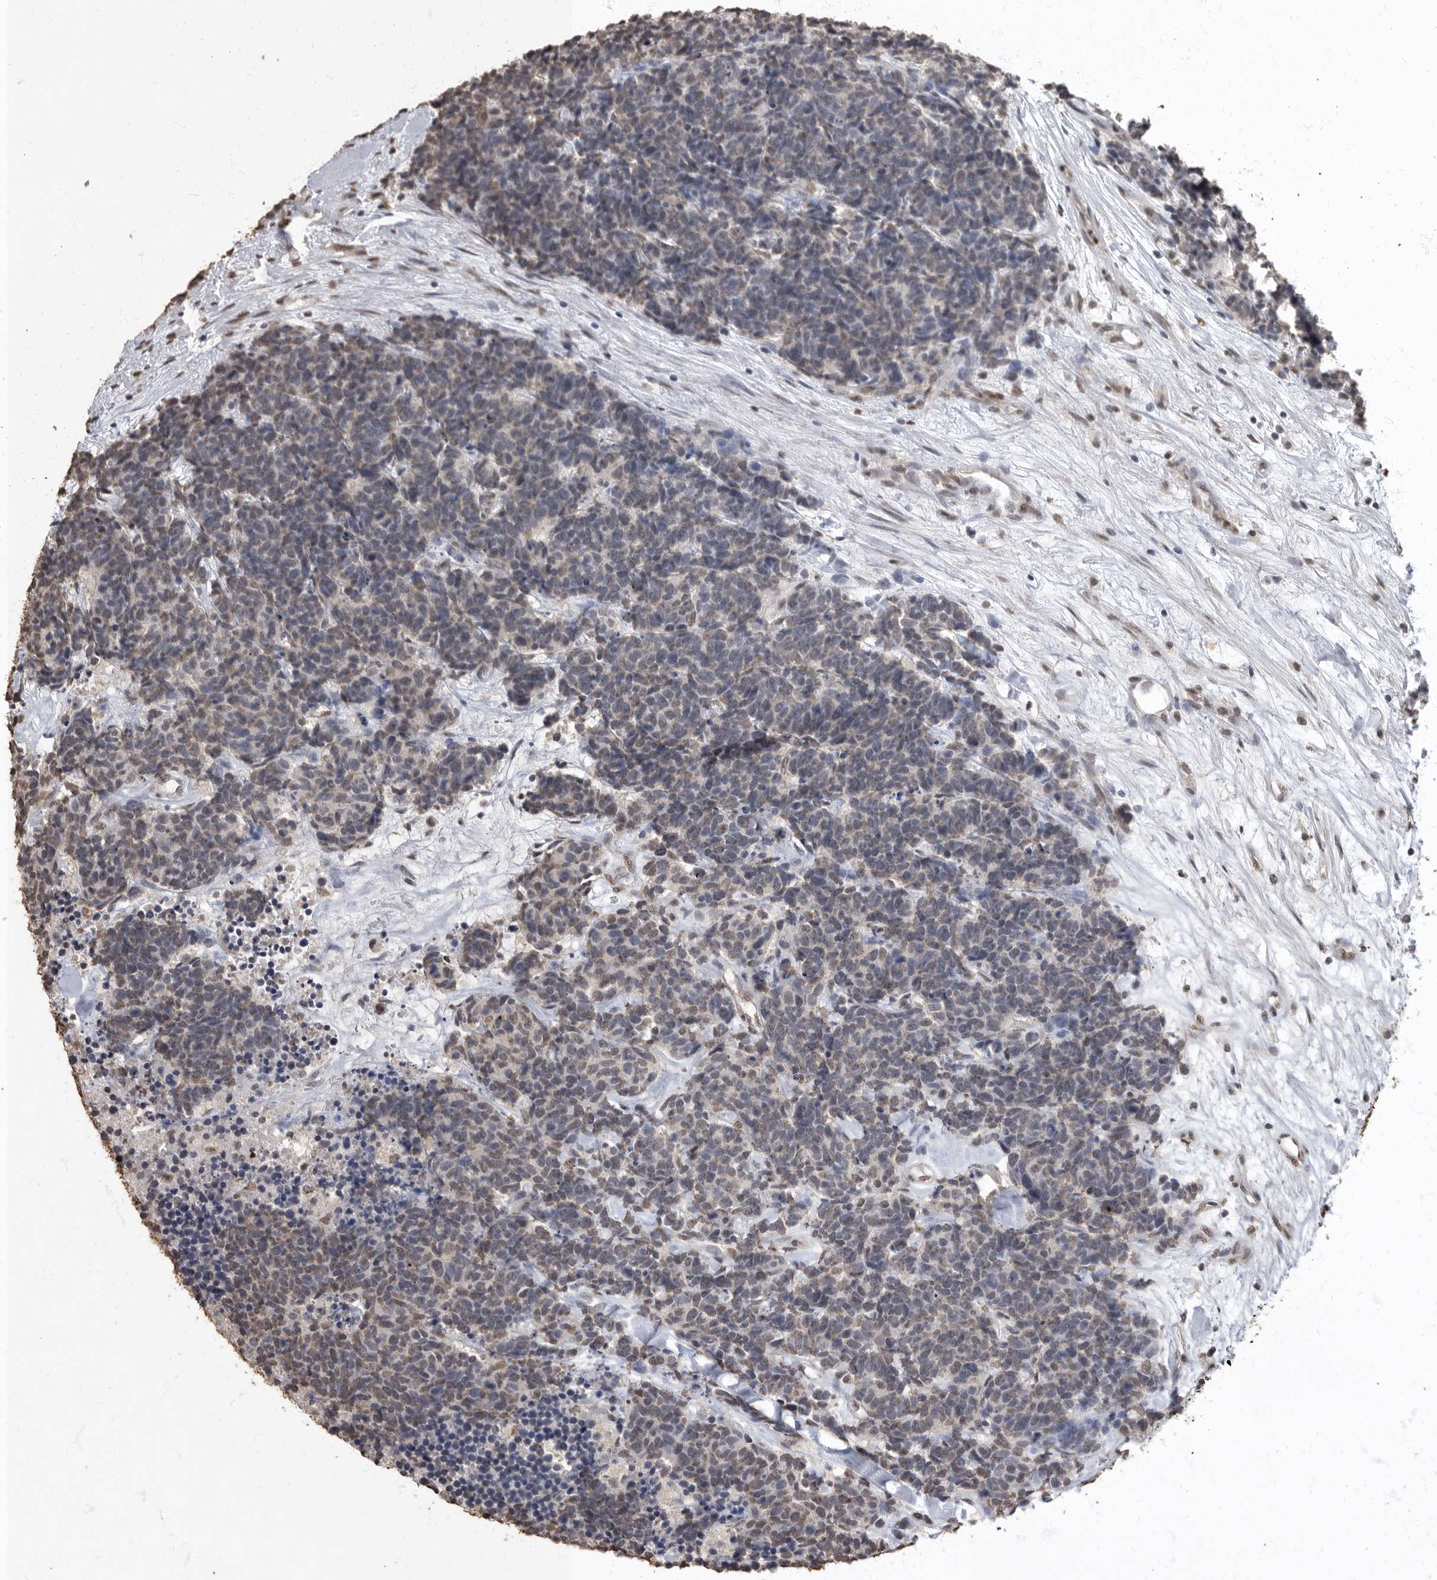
{"staining": {"intensity": "weak", "quantity": "<25%", "location": "cytoplasmic/membranous"}, "tissue": "carcinoid", "cell_type": "Tumor cells", "image_type": "cancer", "snomed": [{"axis": "morphology", "description": "Carcinoma, NOS"}, {"axis": "morphology", "description": "Carcinoid, malignant, NOS"}, {"axis": "topography", "description": "Urinary bladder"}], "caption": "The histopathology image displays no staining of tumor cells in malignant carcinoid. (IHC, brightfield microscopy, high magnification).", "gene": "NBL1", "patient": {"sex": "male", "age": 57}}